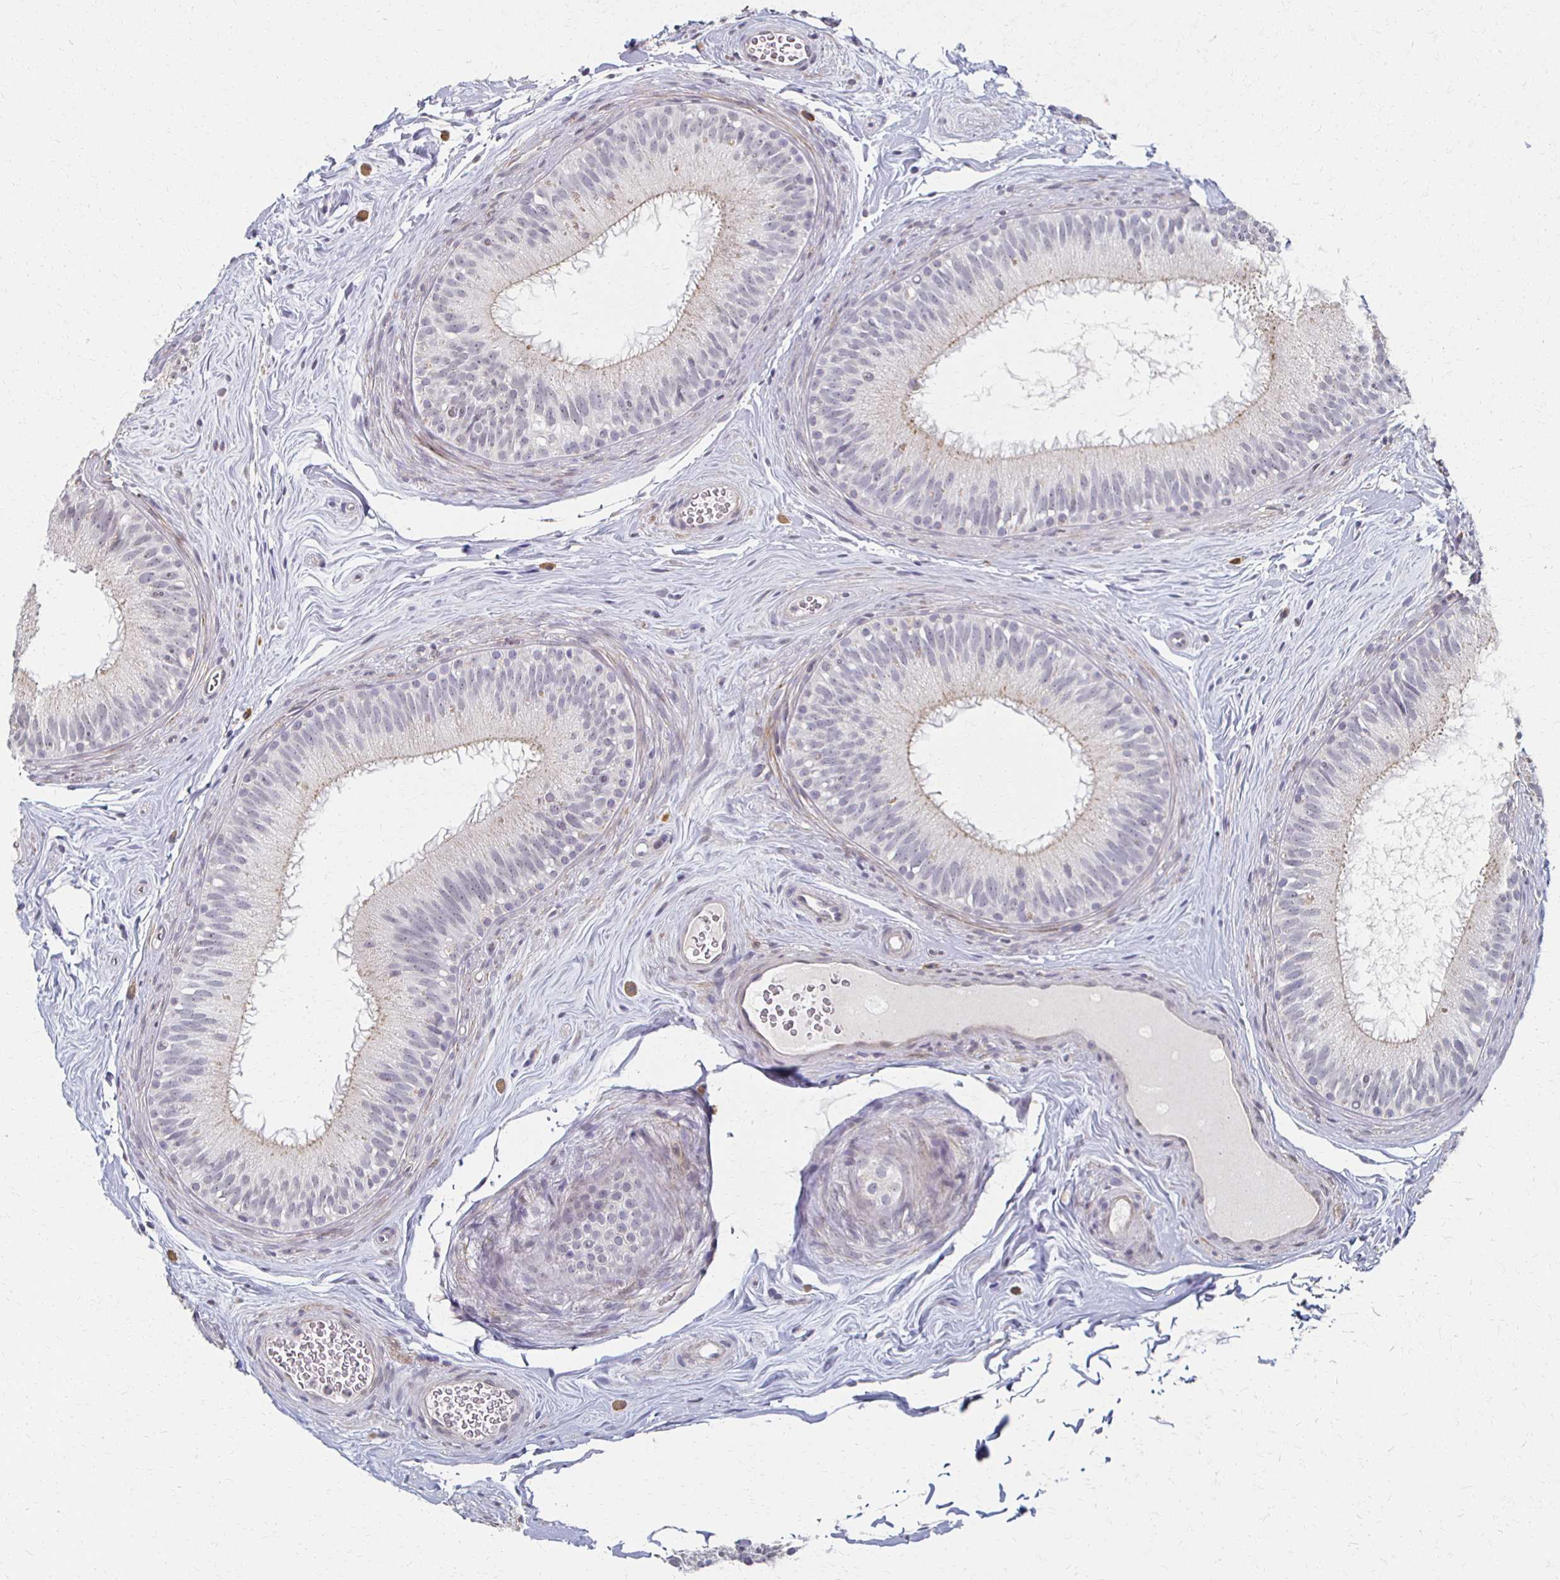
{"staining": {"intensity": "negative", "quantity": "none", "location": "none"}, "tissue": "epididymis", "cell_type": "Glandular cells", "image_type": "normal", "snomed": [{"axis": "morphology", "description": "Normal tissue, NOS"}, {"axis": "topography", "description": "Epididymis"}], "caption": "DAB immunohistochemical staining of benign epididymis displays no significant staining in glandular cells. The staining was performed using DAB (3,3'-diaminobenzidine) to visualize the protein expression in brown, while the nuclei were stained in blue with hematoxylin (Magnification: 20x).", "gene": "DAB1", "patient": {"sex": "male", "age": 44}}